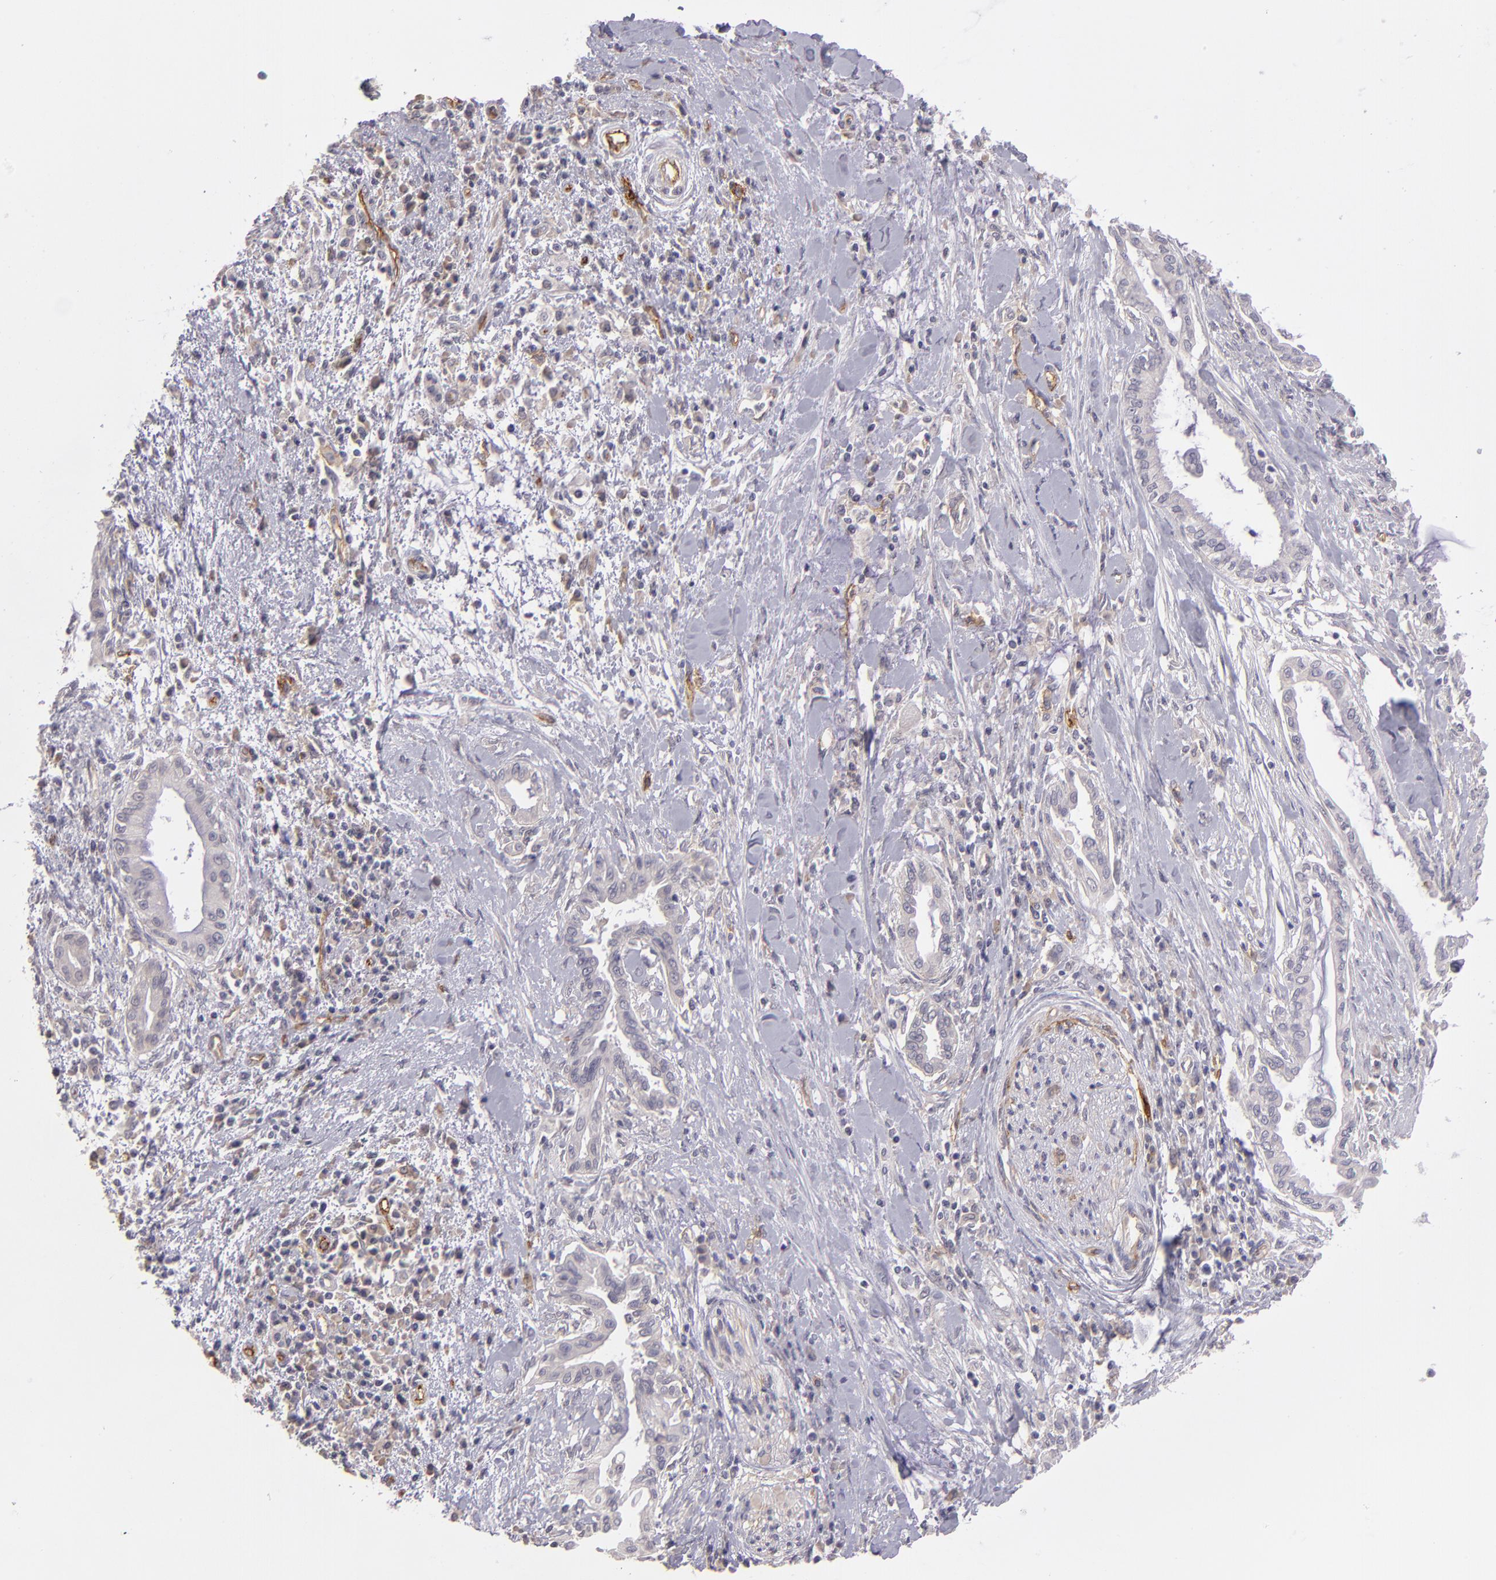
{"staining": {"intensity": "negative", "quantity": "none", "location": "none"}, "tissue": "pancreatic cancer", "cell_type": "Tumor cells", "image_type": "cancer", "snomed": [{"axis": "morphology", "description": "Adenocarcinoma, NOS"}, {"axis": "topography", "description": "Pancreas"}], "caption": "Immunohistochemistry photomicrograph of adenocarcinoma (pancreatic) stained for a protein (brown), which shows no staining in tumor cells. (IHC, brightfield microscopy, high magnification).", "gene": "THBD", "patient": {"sex": "female", "age": 64}}